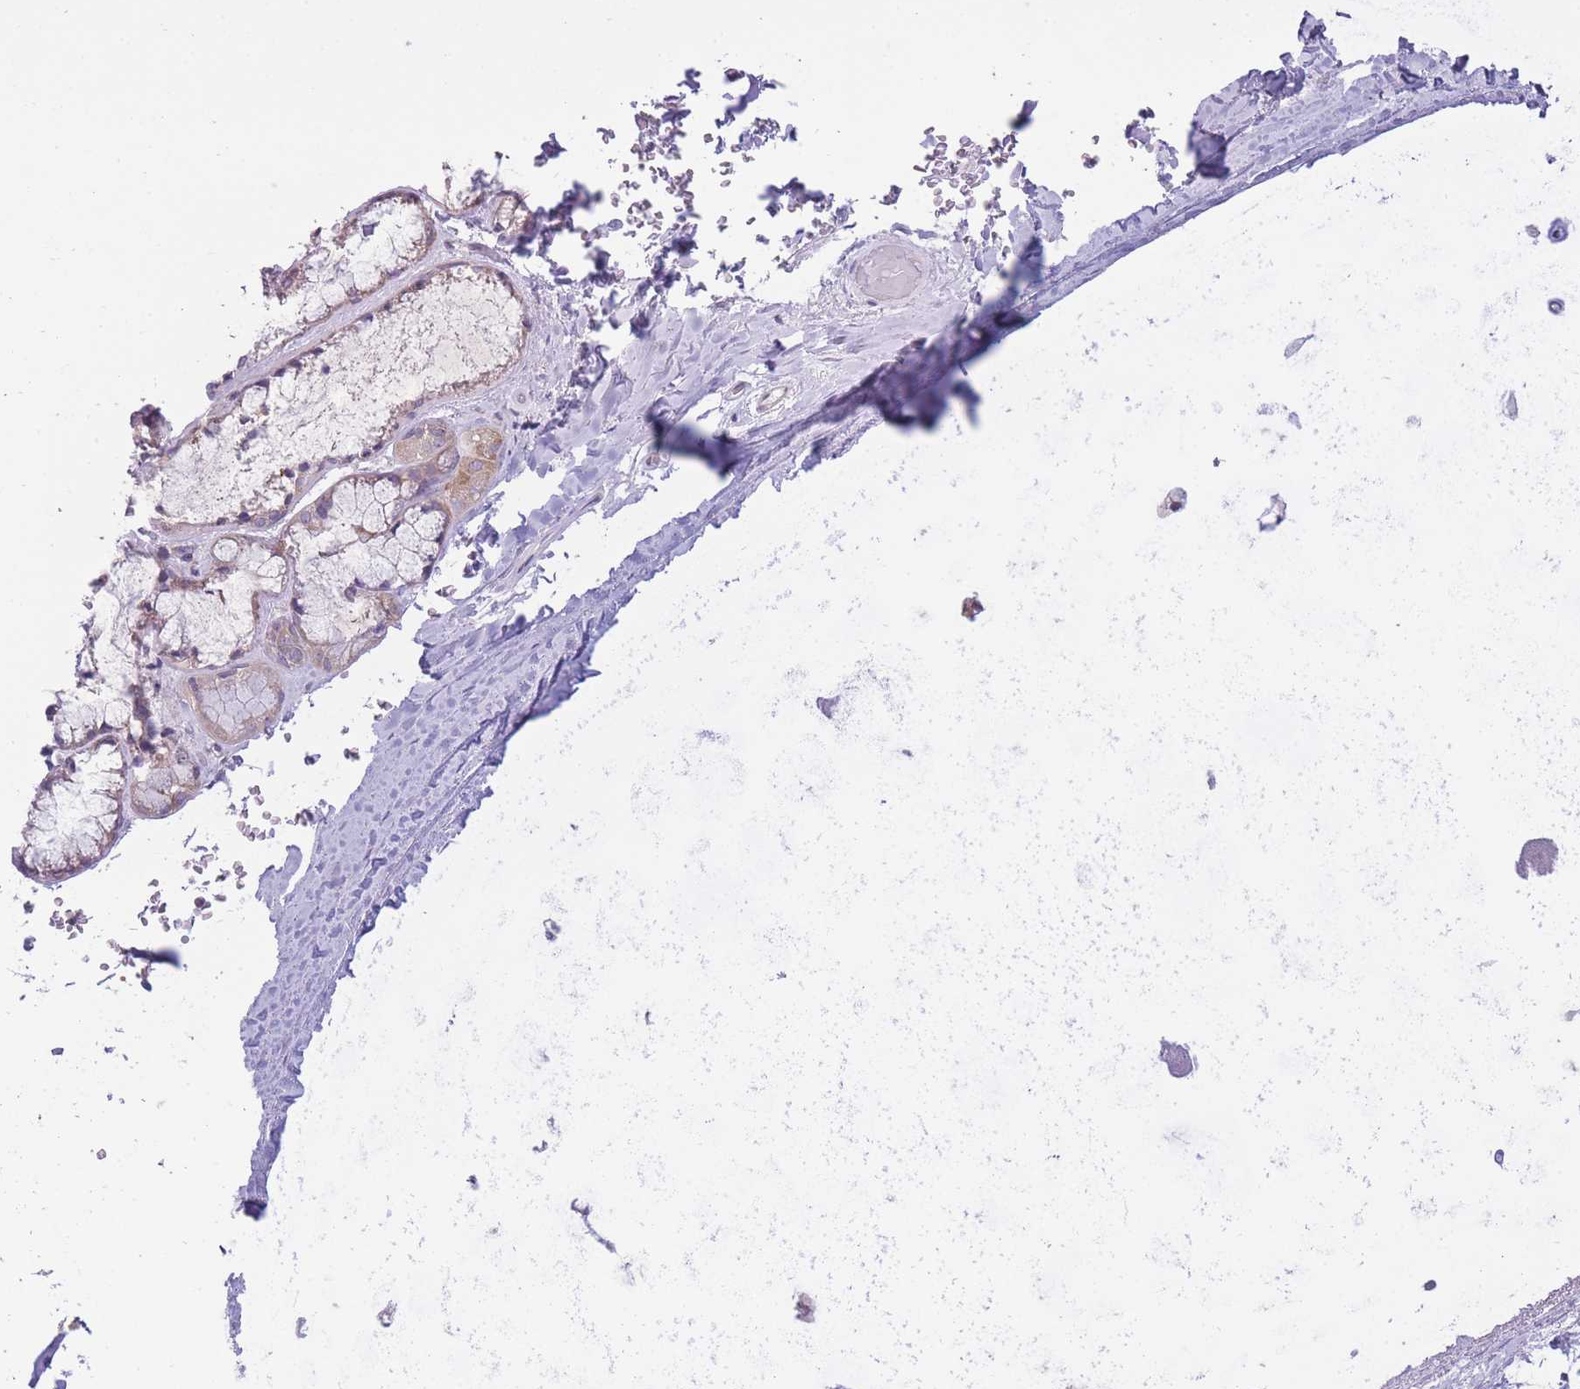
{"staining": {"intensity": "negative", "quantity": "none", "location": "none"}, "tissue": "adipose tissue", "cell_type": "Adipocytes", "image_type": "normal", "snomed": [{"axis": "morphology", "description": "Normal tissue, NOS"}, {"axis": "topography", "description": "Cartilage tissue"}], "caption": "This image is of benign adipose tissue stained with IHC to label a protein in brown with the nuclei are counter-stained blue. There is no staining in adipocytes. (Brightfield microscopy of DAB immunohistochemistry at high magnification).", "gene": "CCT6A", "patient": {"sex": "male", "age": 73}}